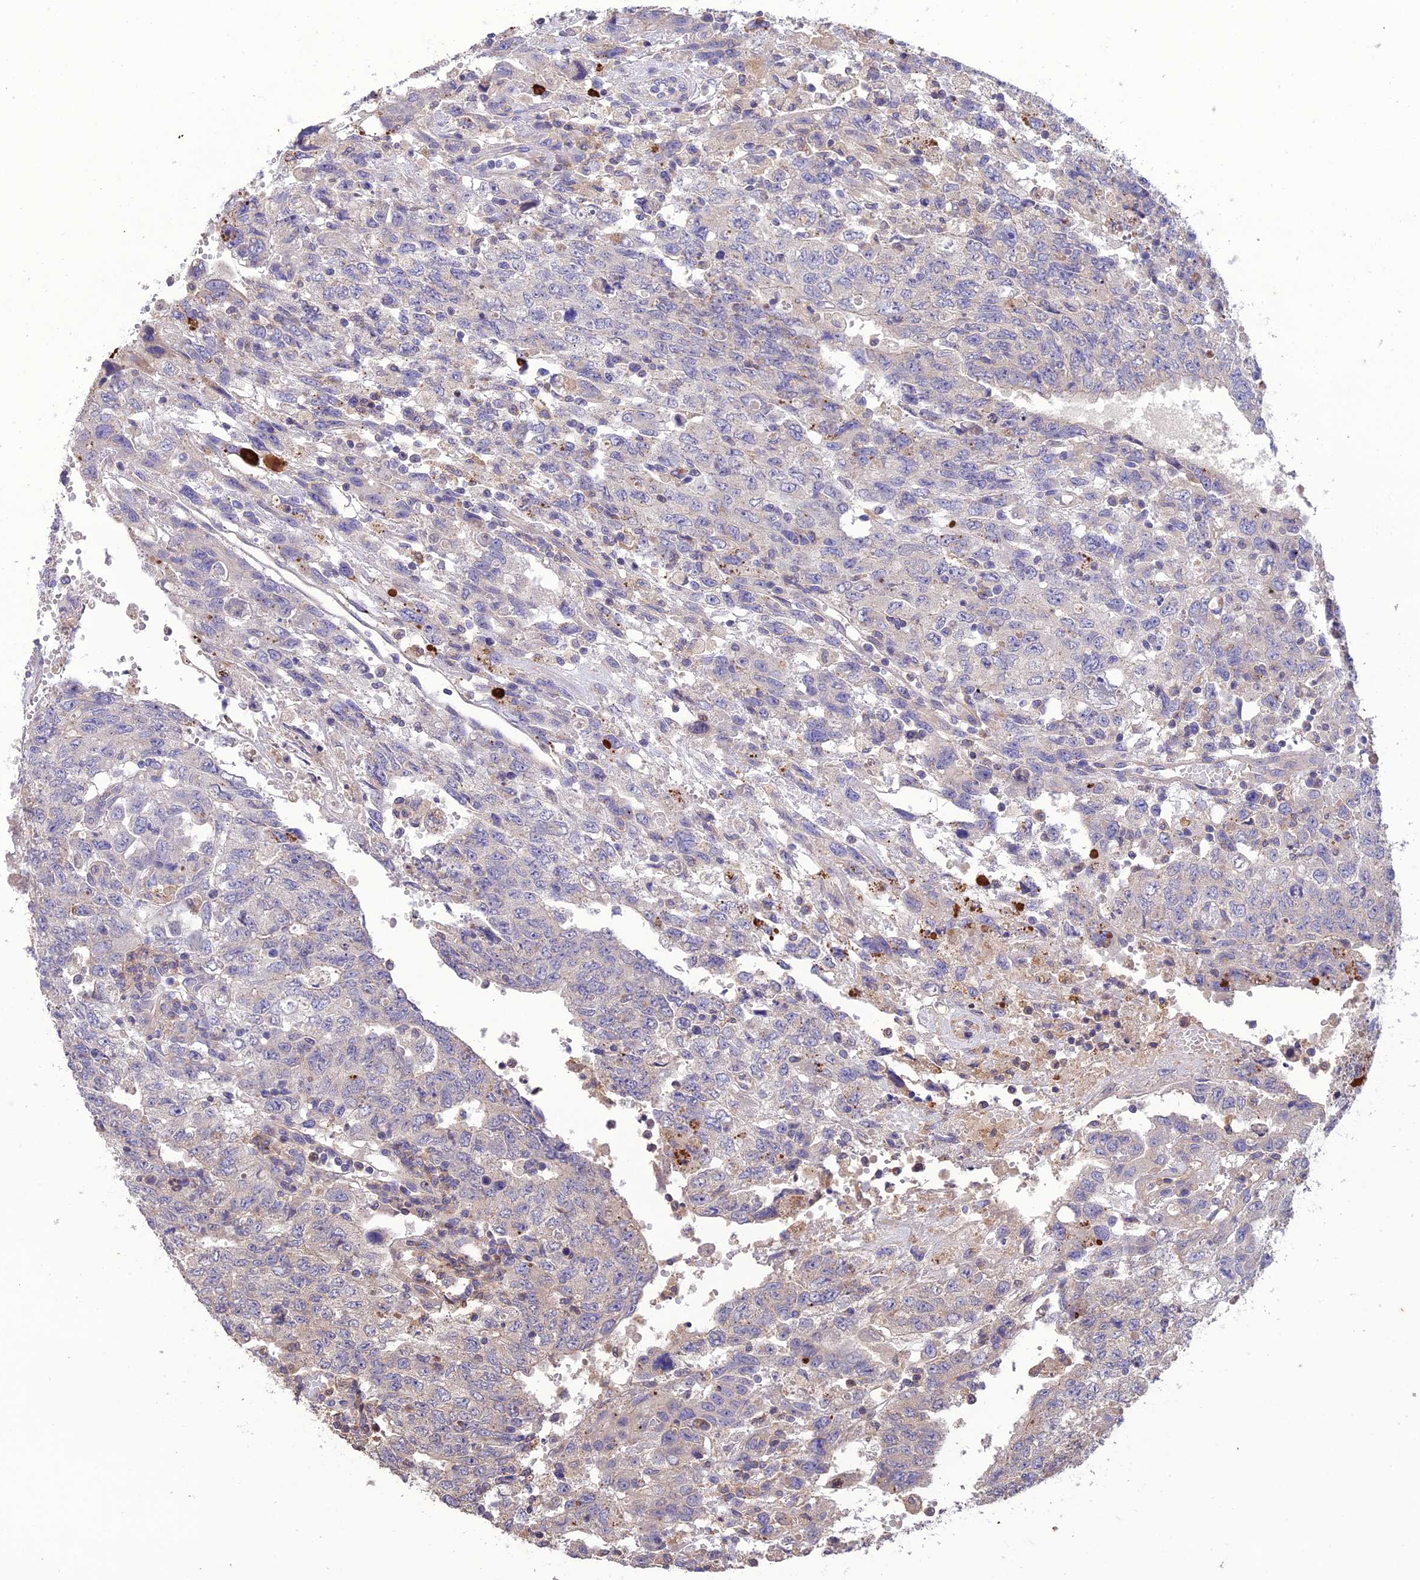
{"staining": {"intensity": "negative", "quantity": "none", "location": "none"}, "tissue": "testis cancer", "cell_type": "Tumor cells", "image_type": "cancer", "snomed": [{"axis": "morphology", "description": "Carcinoma, Embryonal, NOS"}, {"axis": "topography", "description": "Testis"}], "caption": "Protein analysis of testis cancer reveals no significant positivity in tumor cells.", "gene": "MIOS", "patient": {"sex": "male", "age": 34}}